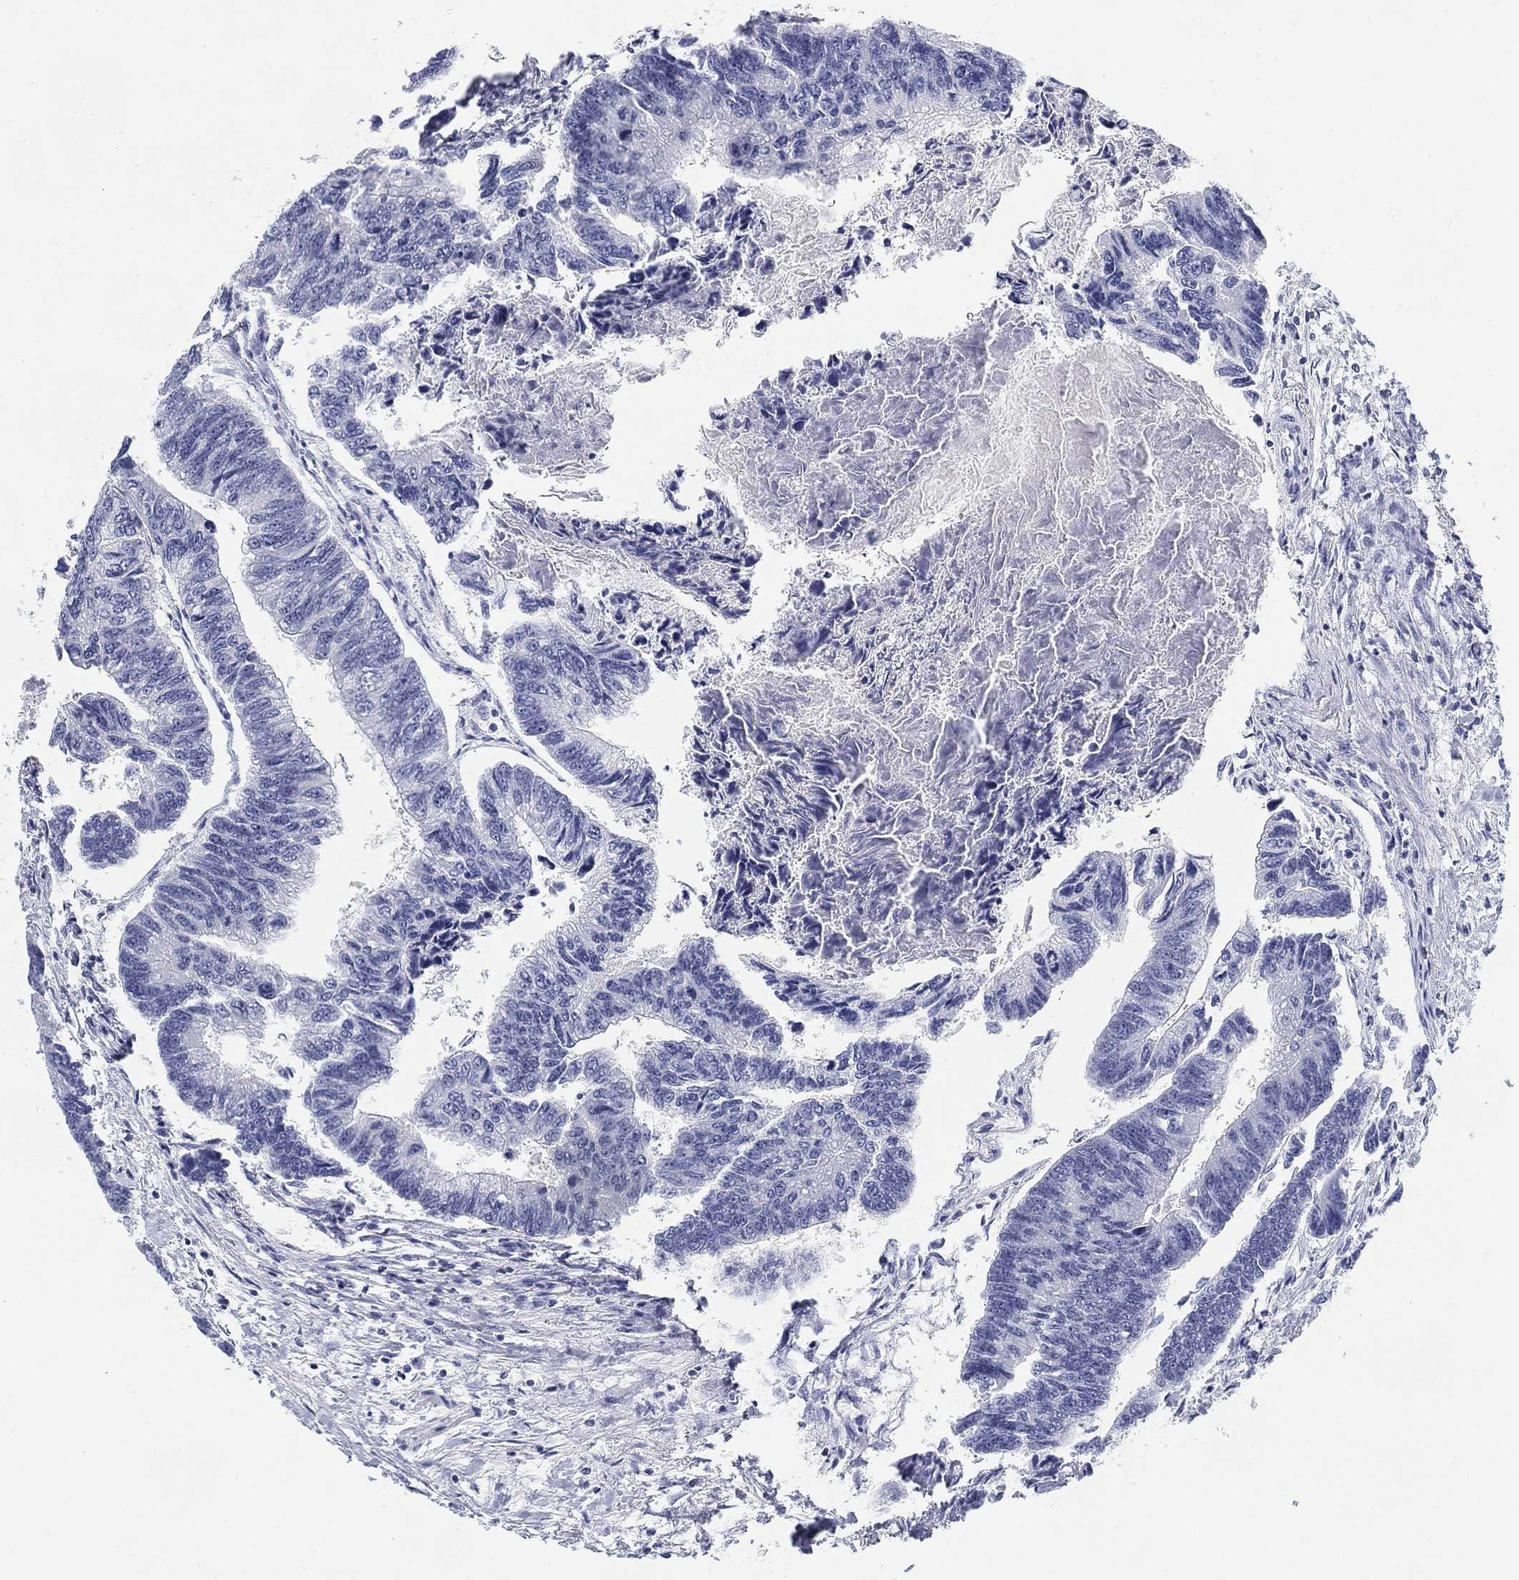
{"staining": {"intensity": "negative", "quantity": "none", "location": "none"}, "tissue": "colorectal cancer", "cell_type": "Tumor cells", "image_type": "cancer", "snomed": [{"axis": "morphology", "description": "Adenocarcinoma, NOS"}, {"axis": "topography", "description": "Colon"}], "caption": "Image shows no significant protein staining in tumor cells of colorectal cancer. (DAB (3,3'-diaminobenzidine) immunohistochemistry, high magnification).", "gene": "CD79B", "patient": {"sex": "female", "age": 65}}